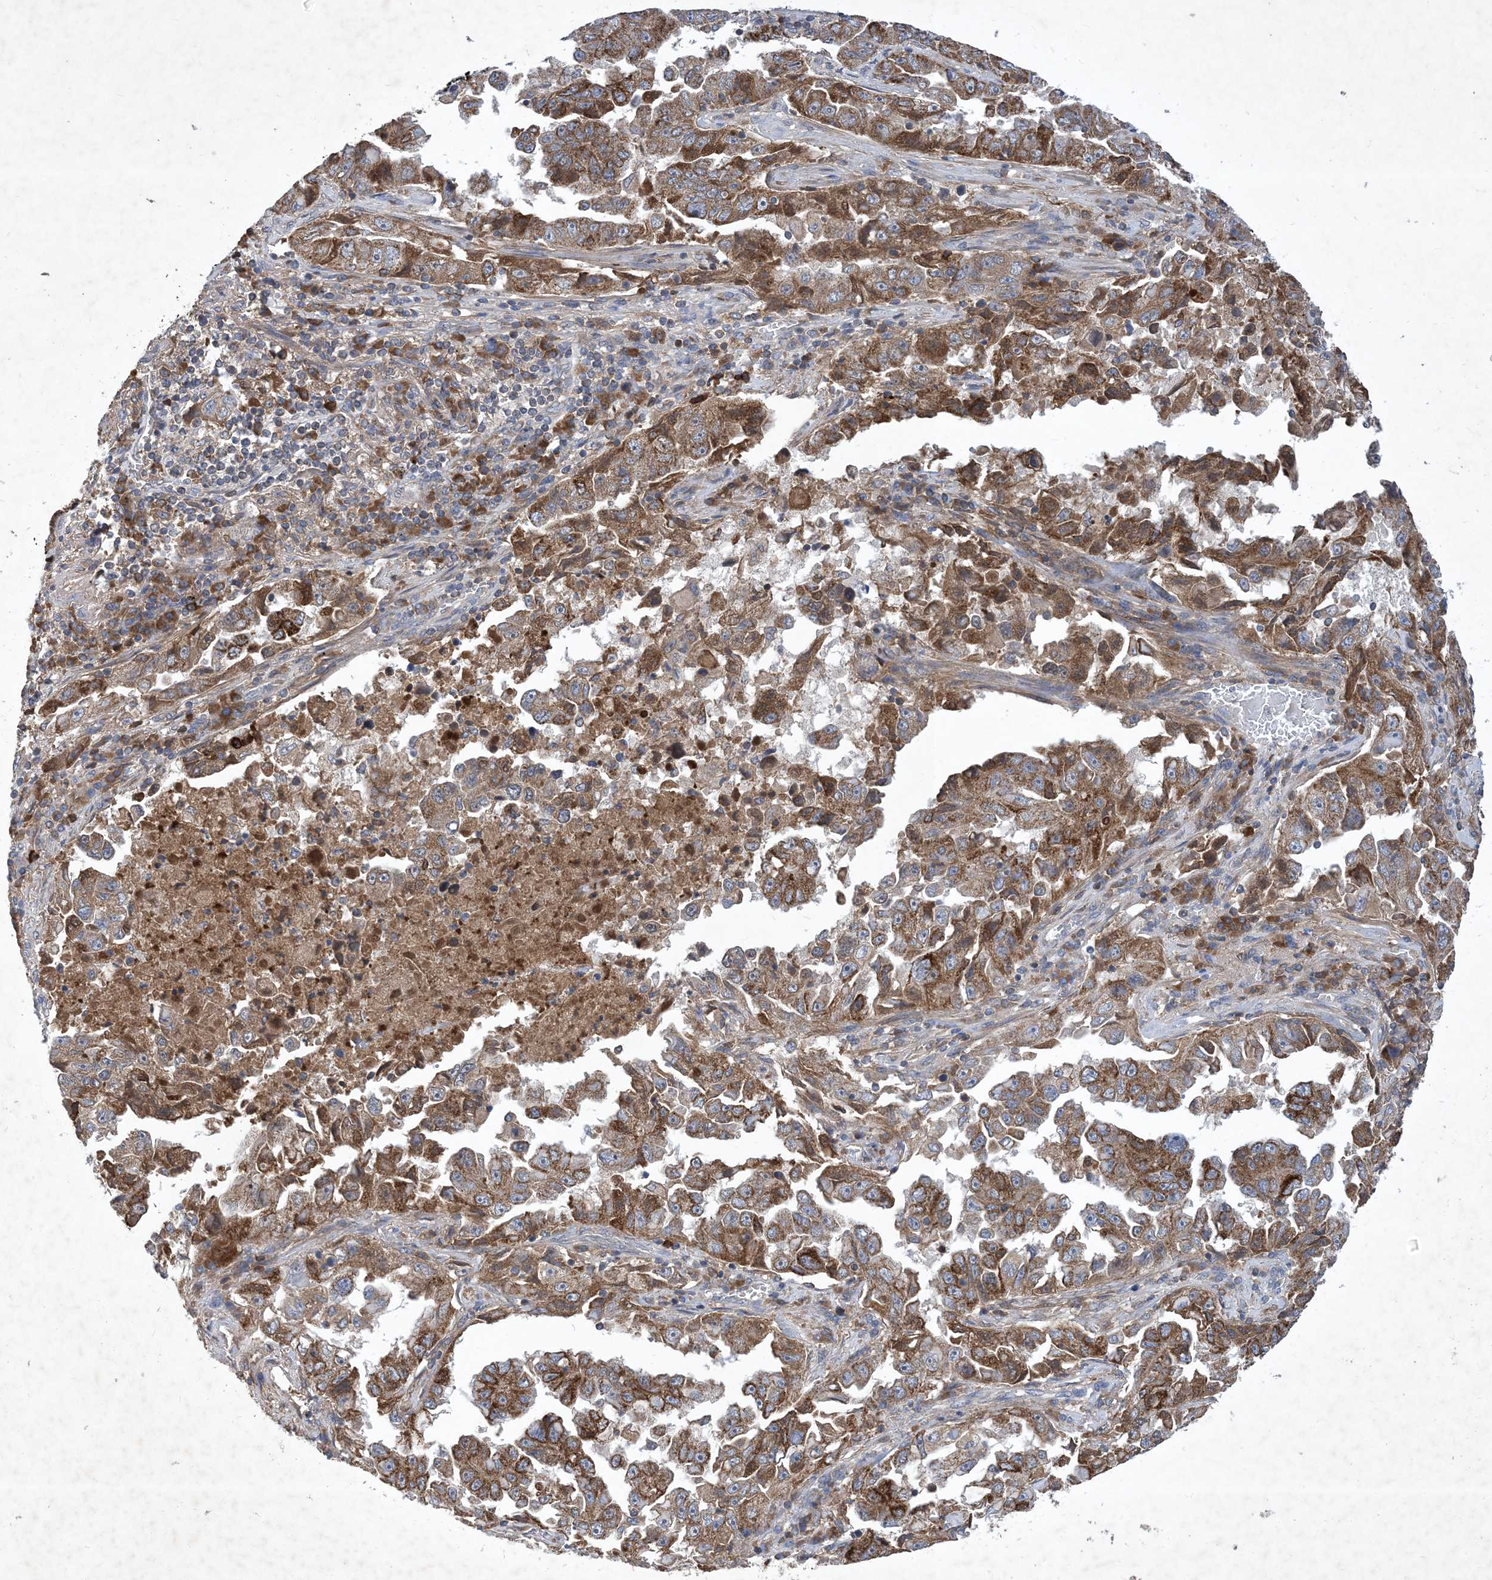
{"staining": {"intensity": "moderate", "quantity": ">75%", "location": "cytoplasmic/membranous,nuclear"}, "tissue": "lung cancer", "cell_type": "Tumor cells", "image_type": "cancer", "snomed": [{"axis": "morphology", "description": "Adenocarcinoma, NOS"}, {"axis": "topography", "description": "Lung"}], "caption": "A medium amount of moderate cytoplasmic/membranous and nuclear positivity is seen in approximately >75% of tumor cells in lung adenocarcinoma tissue.", "gene": "STK19", "patient": {"sex": "female", "age": 51}}